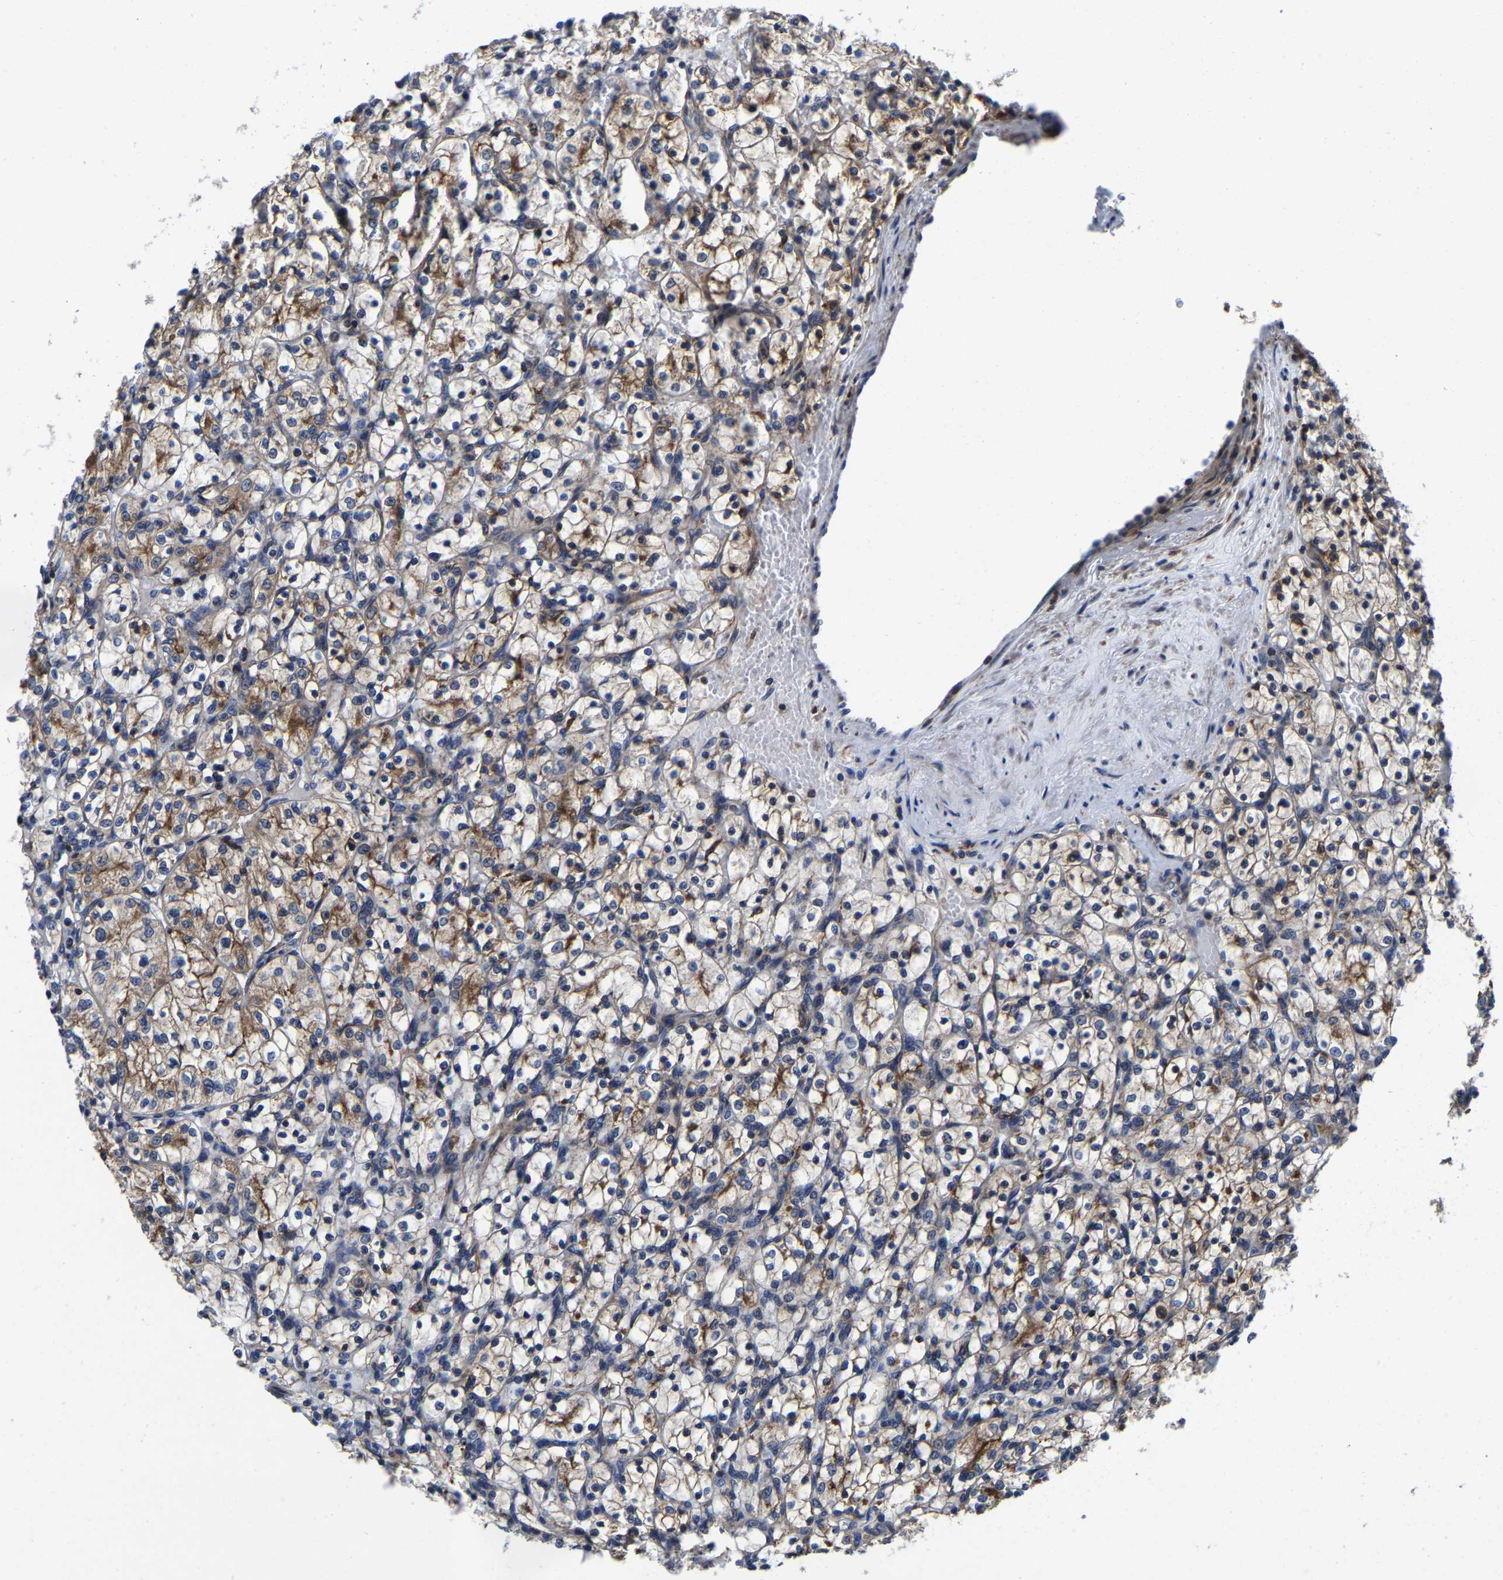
{"staining": {"intensity": "weak", "quantity": ">75%", "location": "cytoplasmic/membranous"}, "tissue": "renal cancer", "cell_type": "Tumor cells", "image_type": "cancer", "snomed": [{"axis": "morphology", "description": "Adenocarcinoma, NOS"}, {"axis": "topography", "description": "Kidney"}], "caption": "This histopathology image demonstrates immunohistochemistry (IHC) staining of renal adenocarcinoma, with low weak cytoplasmic/membranous staining in about >75% of tumor cells.", "gene": "PFKFB3", "patient": {"sex": "female", "age": 69}}